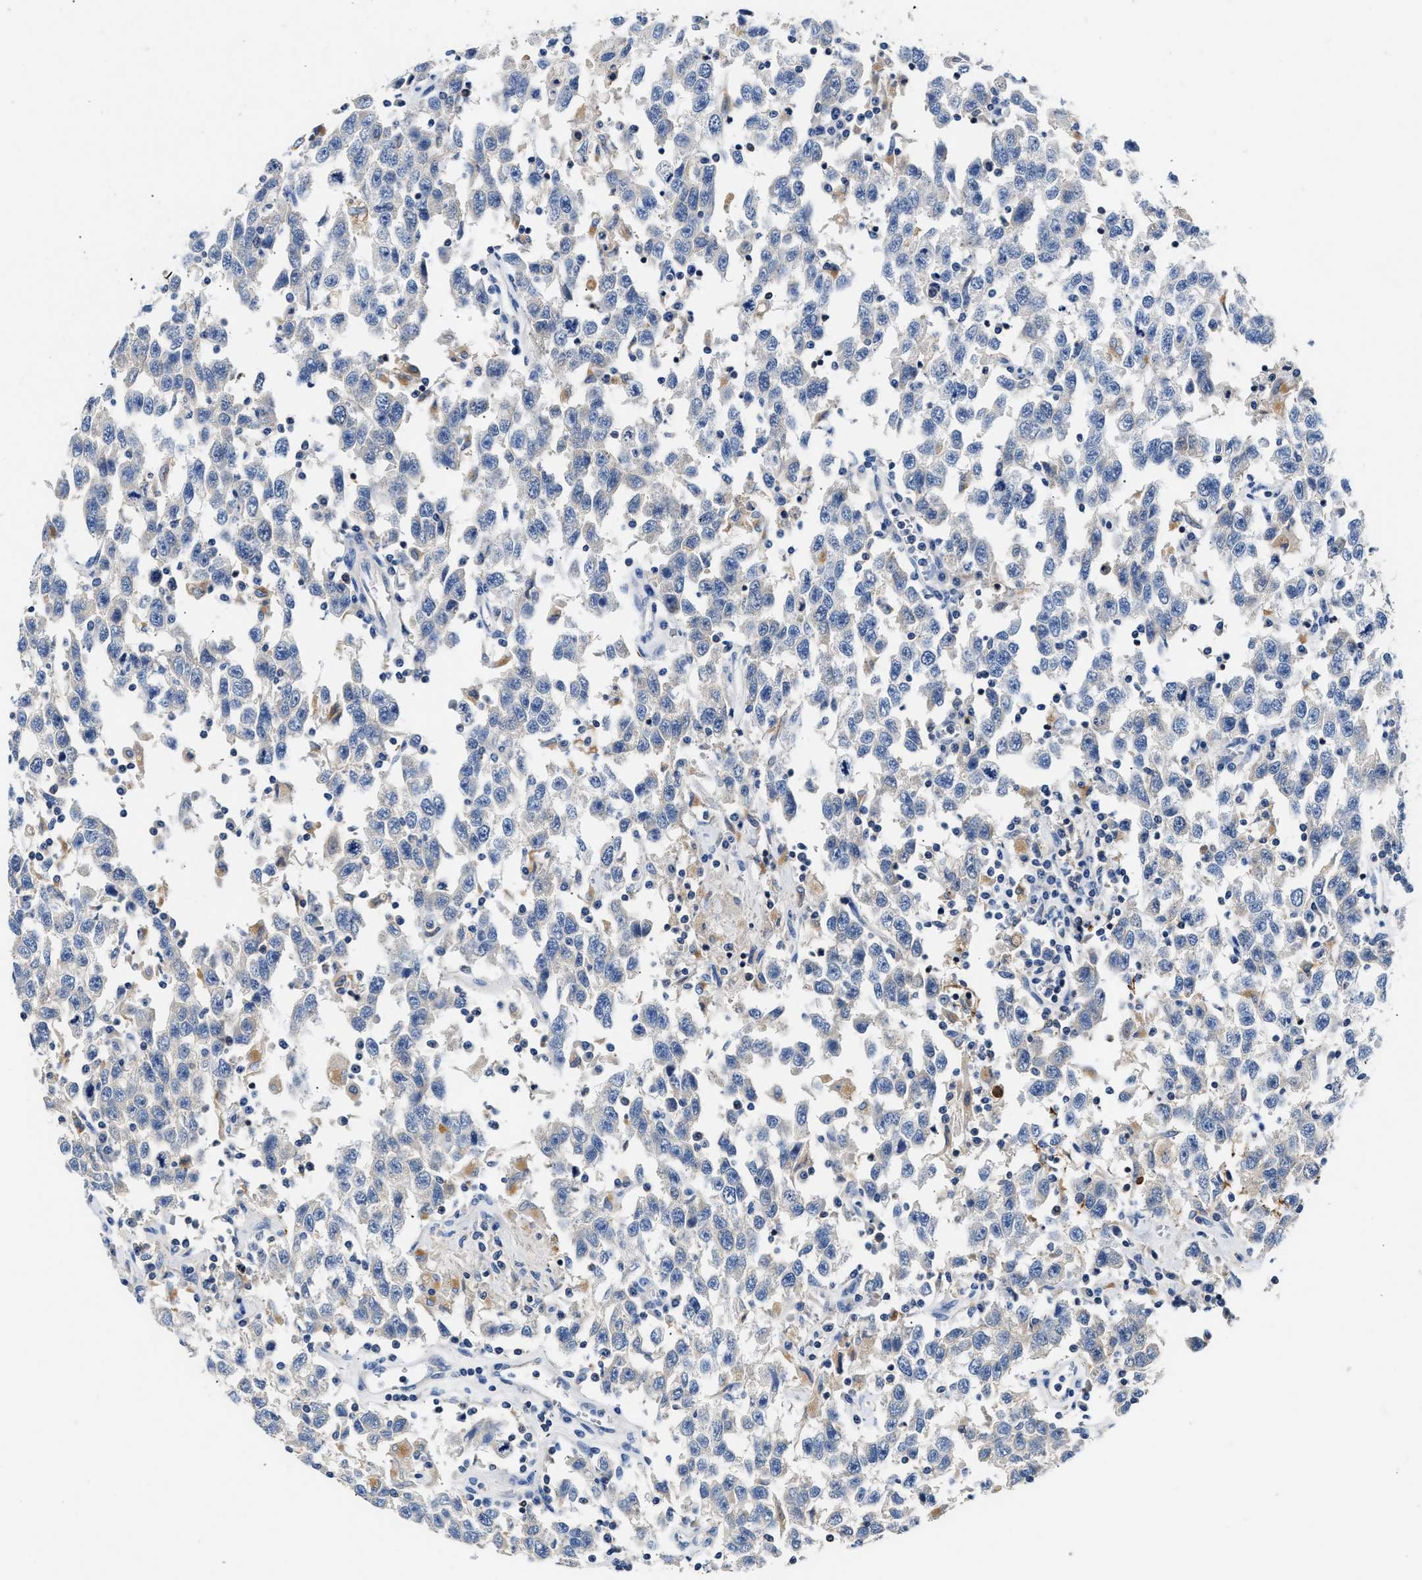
{"staining": {"intensity": "negative", "quantity": "none", "location": "none"}, "tissue": "testis cancer", "cell_type": "Tumor cells", "image_type": "cancer", "snomed": [{"axis": "morphology", "description": "Seminoma, NOS"}, {"axis": "topography", "description": "Testis"}], "caption": "This micrograph is of testis seminoma stained with immunohistochemistry (IHC) to label a protein in brown with the nuclei are counter-stained blue. There is no staining in tumor cells.", "gene": "TUT7", "patient": {"sex": "male", "age": 41}}